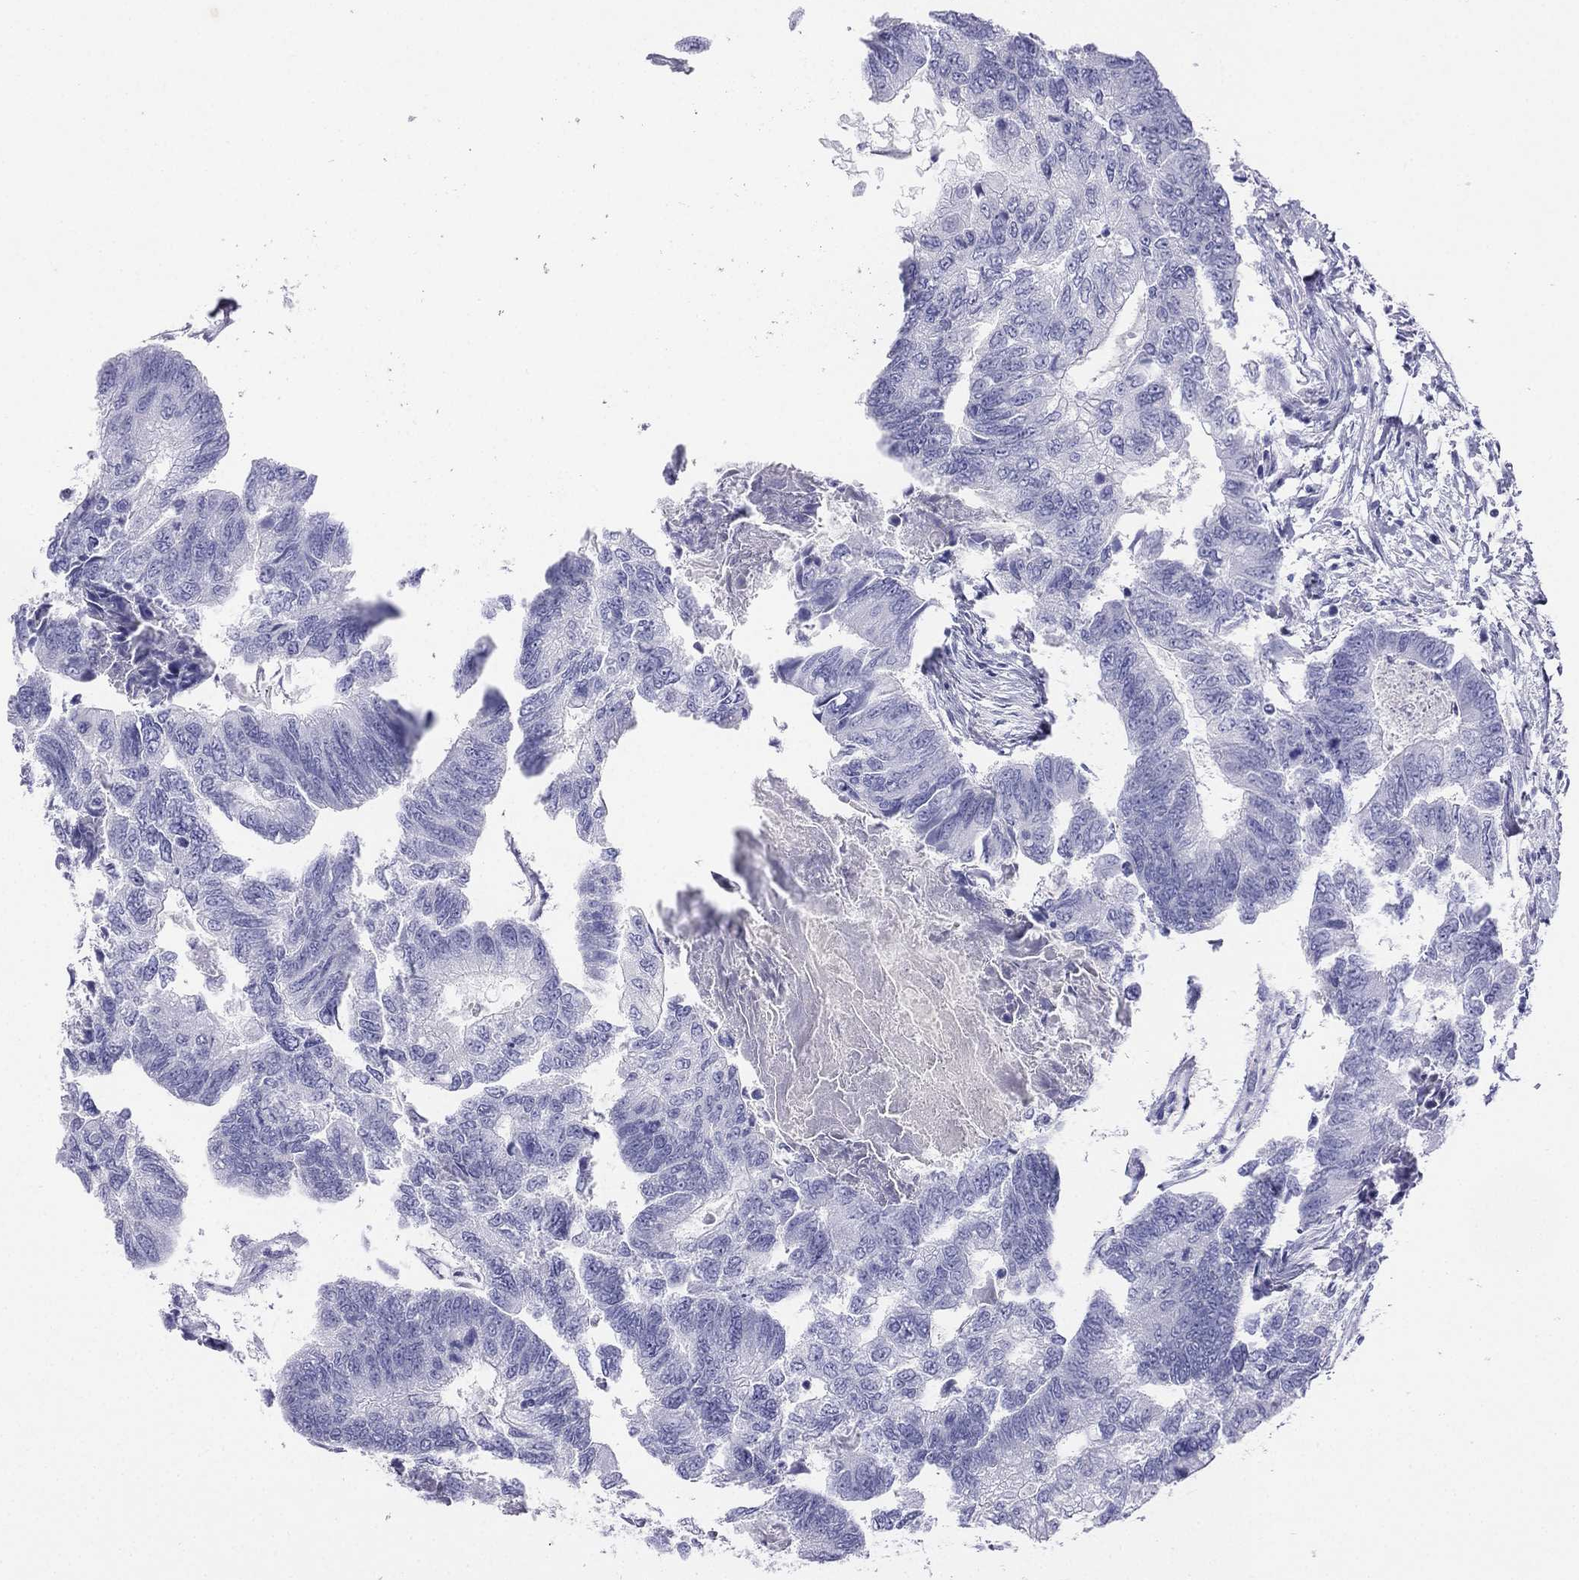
{"staining": {"intensity": "negative", "quantity": "none", "location": "none"}, "tissue": "colorectal cancer", "cell_type": "Tumor cells", "image_type": "cancer", "snomed": [{"axis": "morphology", "description": "Adenocarcinoma, NOS"}, {"axis": "topography", "description": "Colon"}], "caption": "High power microscopy micrograph of an immunohistochemistry micrograph of colorectal cancer (adenocarcinoma), revealing no significant staining in tumor cells.", "gene": "ALOXE3", "patient": {"sex": "female", "age": 65}}